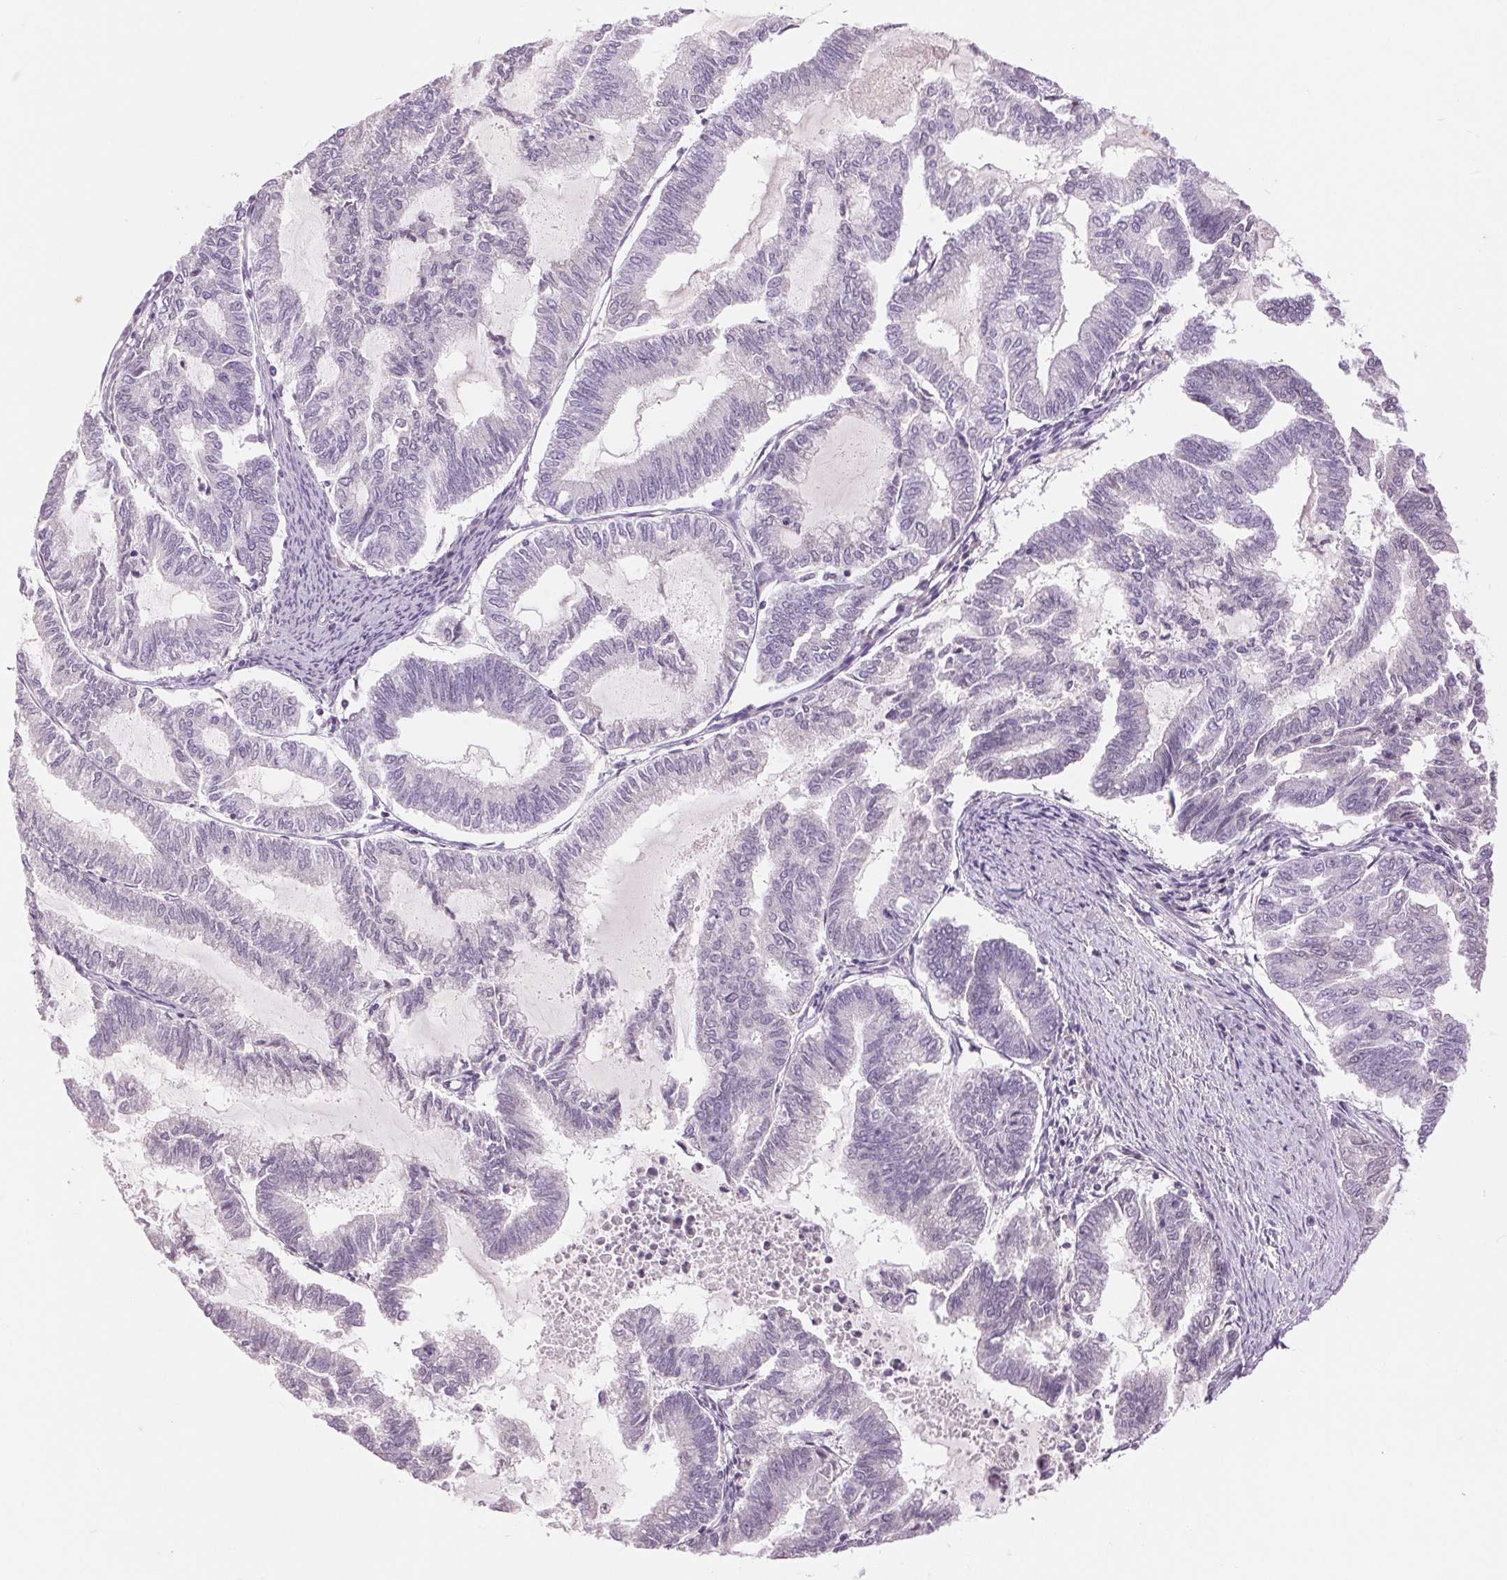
{"staining": {"intensity": "negative", "quantity": "none", "location": "none"}, "tissue": "endometrial cancer", "cell_type": "Tumor cells", "image_type": "cancer", "snomed": [{"axis": "morphology", "description": "Adenocarcinoma, NOS"}, {"axis": "topography", "description": "Endometrium"}], "caption": "An immunohistochemistry image of endometrial cancer (adenocarcinoma) is shown. There is no staining in tumor cells of endometrial cancer (adenocarcinoma).", "gene": "FXYD4", "patient": {"sex": "female", "age": 79}}